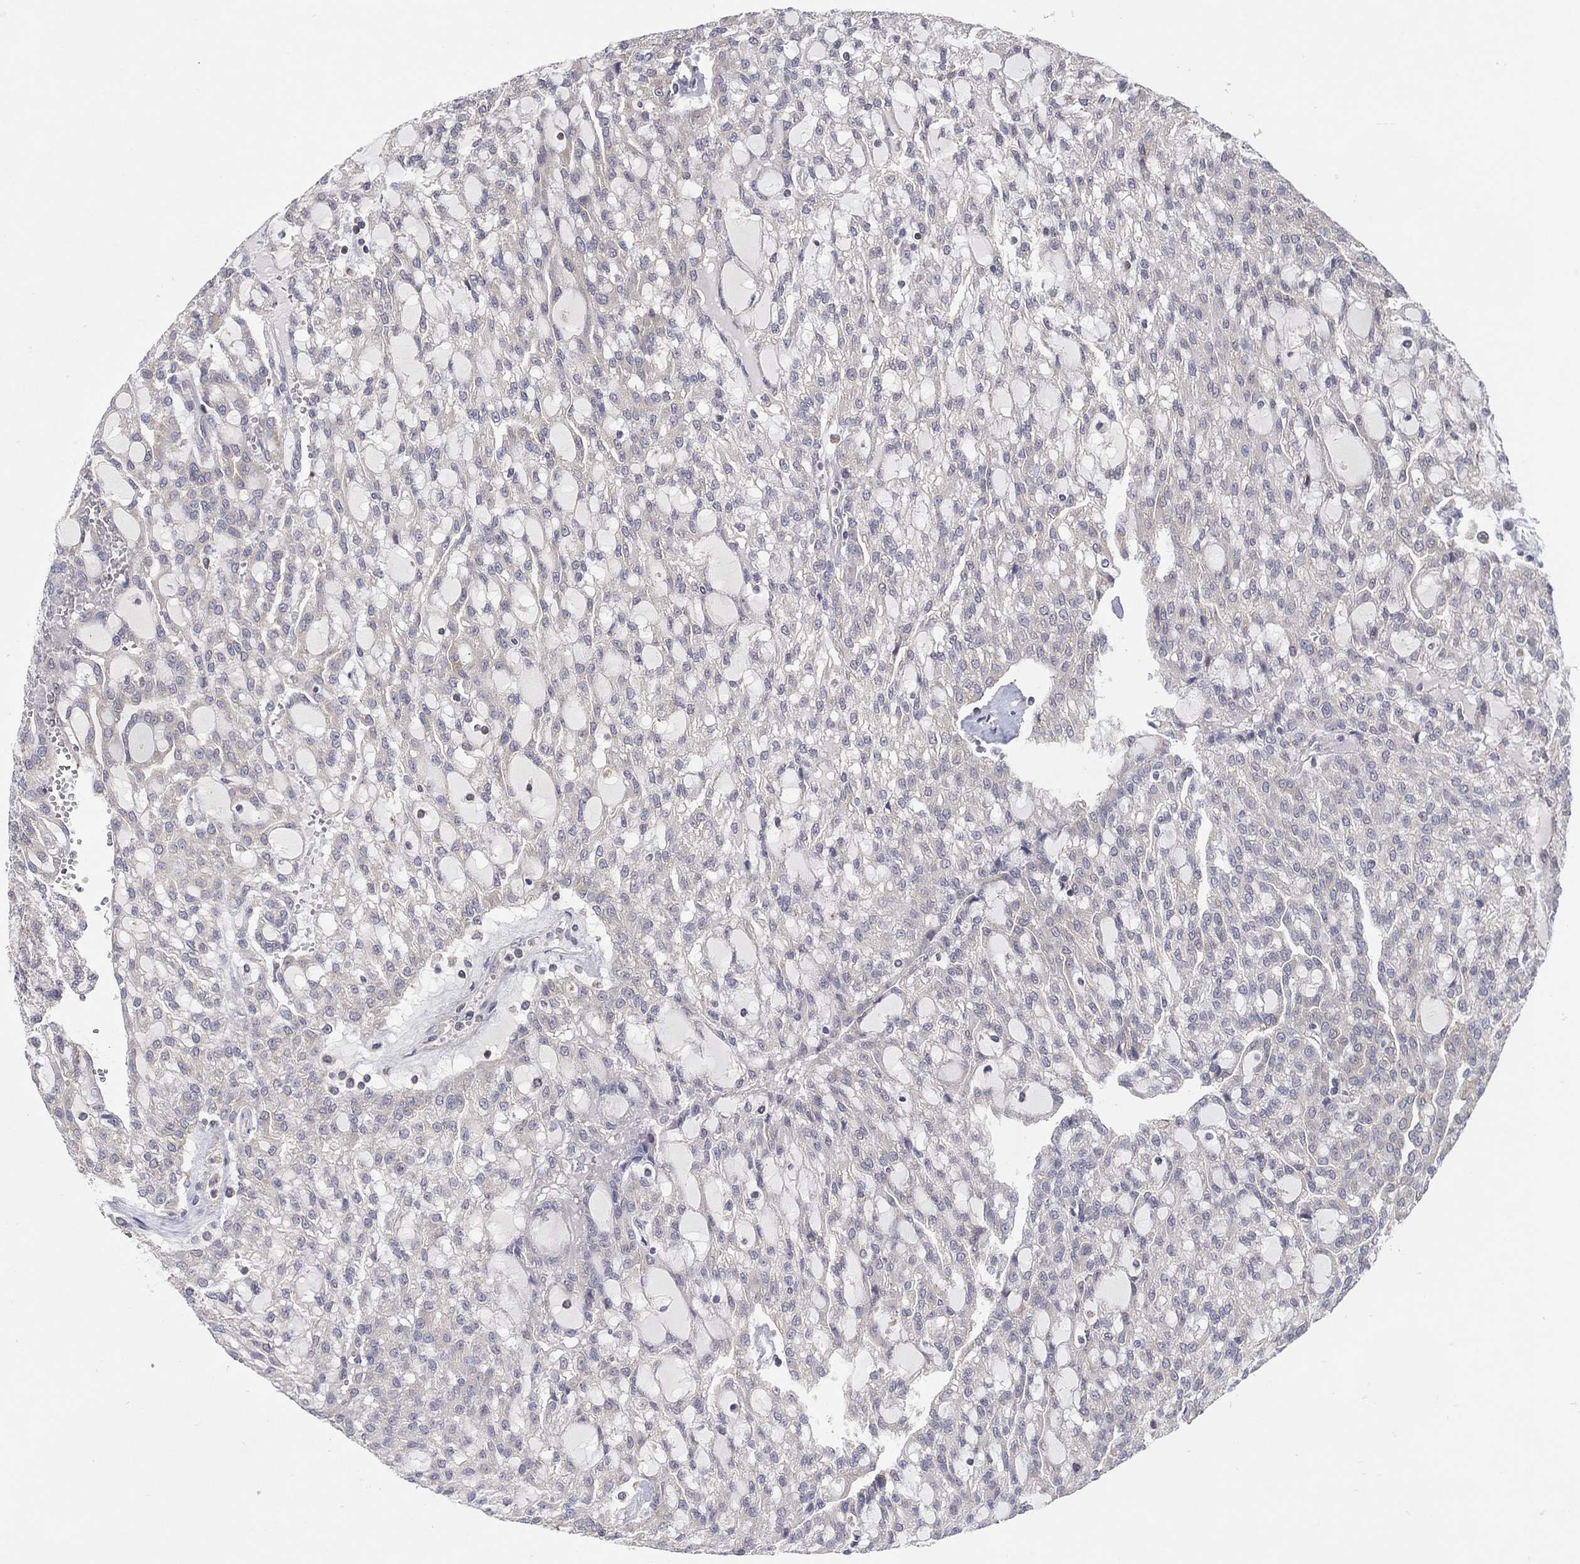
{"staining": {"intensity": "negative", "quantity": "none", "location": "none"}, "tissue": "renal cancer", "cell_type": "Tumor cells", "image_type": "cancer", "snomed": [{"axis": "morphology", "description": "Adenocarcinoma, NOS"}, {"axis": "topography", "description": "Kidney"}], "caption": "Immunohistochemical staining of human adenocarcinoma (renal) reveals no significant expression in tumor cells. The staining is performed using DAB (3,3'-diaminobenzidine) brown chromogen with nuclei counter-stained in using hematoxylin.", "gene": "TMTC4", "patient": {"sex": "male", "age": 63}}